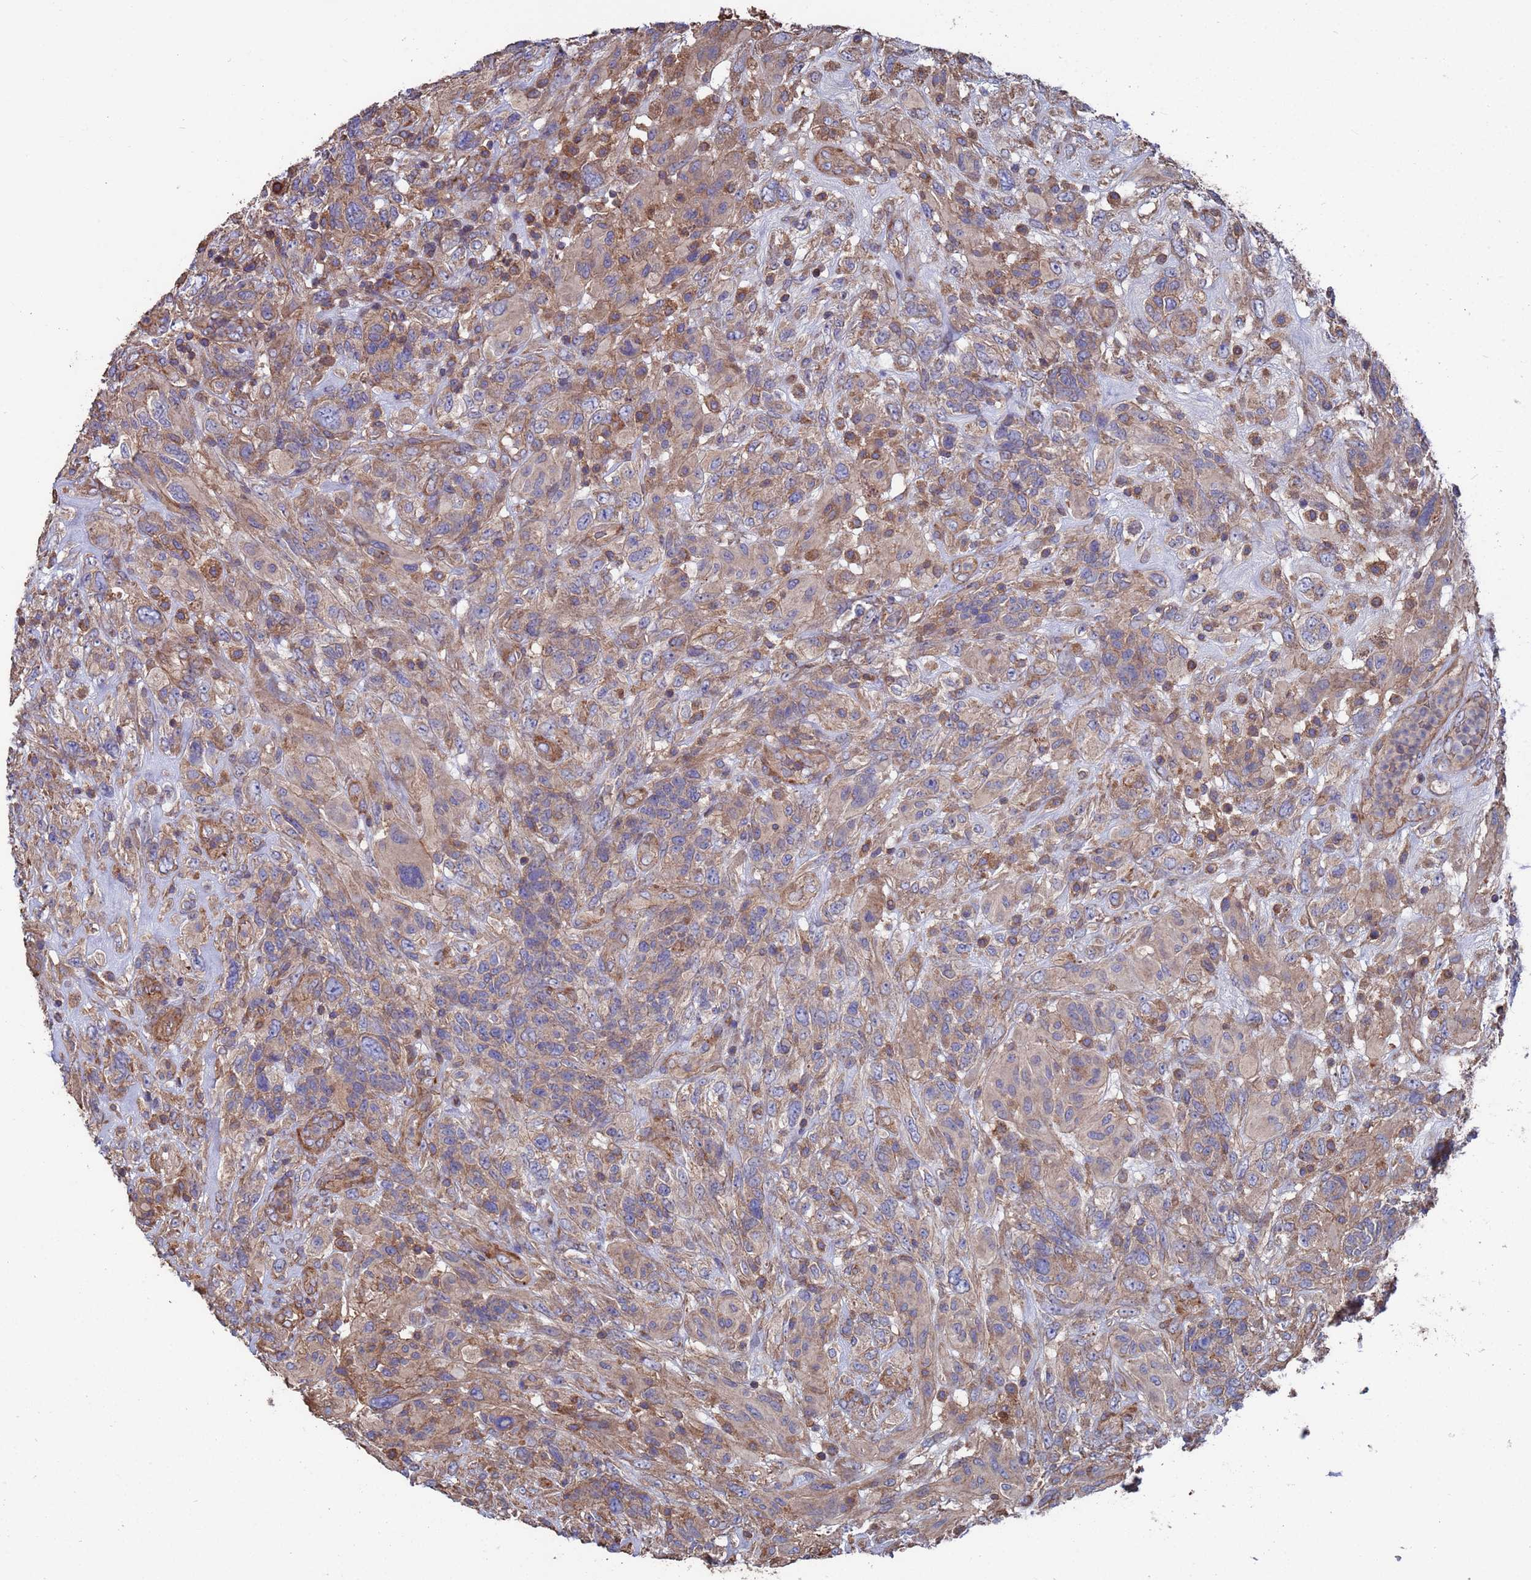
{"staining": {"intensity": "weak", "quantity": ">75%", "location": "cytoplasmic/membranous"}, "tissue": "glioma", "cell_type": "Tumor cells", "image_type": "cancer", "snomed": [{"axis": "morphology", "description": "Glioma, malignant, High grade"}, {"axis": "topography", "description": "Brain"}], "caption": "Tumor cells display low levels of weak cytoplasmic/membranous staining in approximately >75% of cells in high-grade glioma (malignant).", "gene": "PYCR1", "patient": {"sex": "male", "age": 61}}